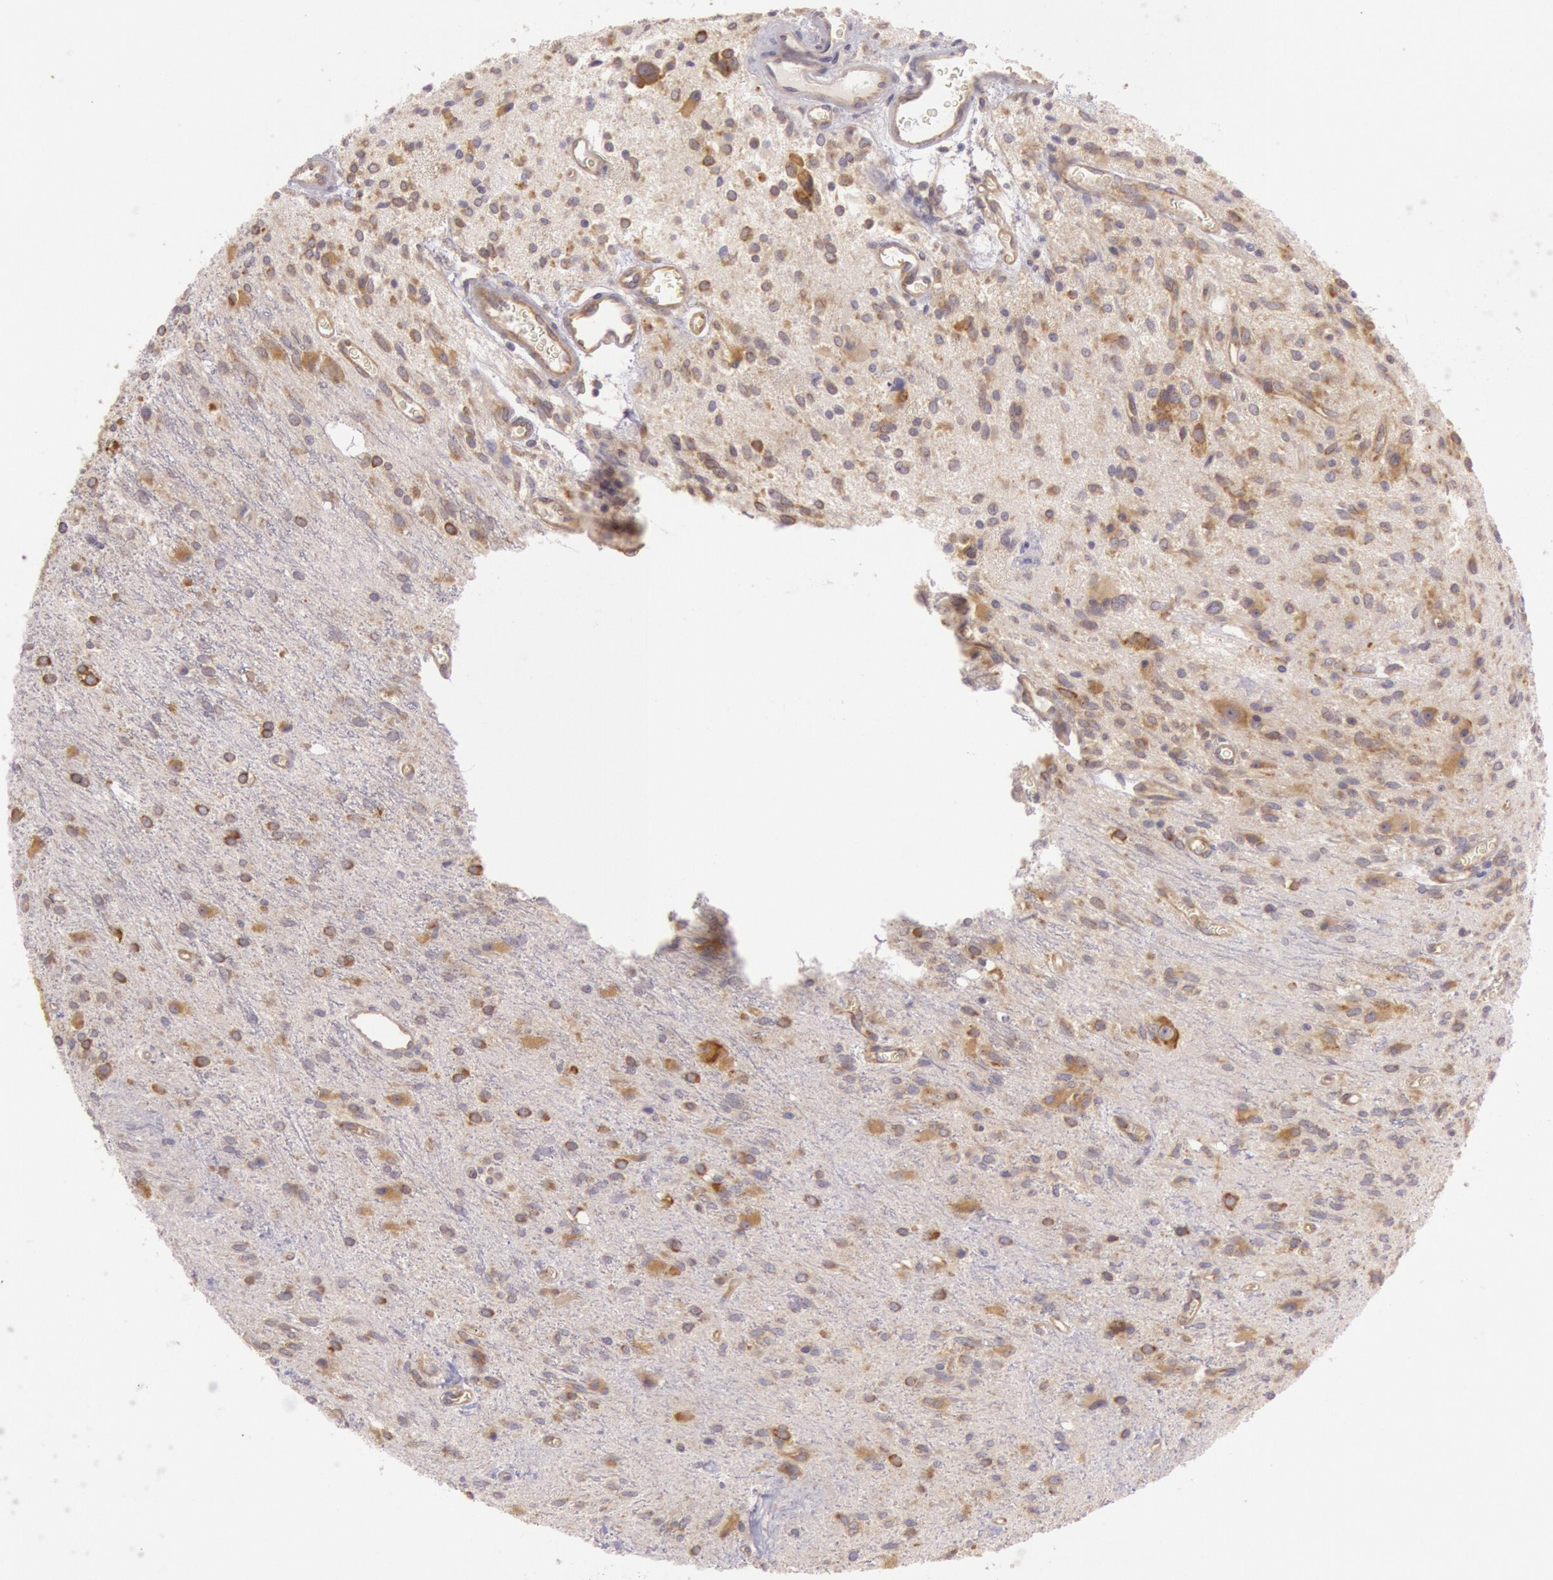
{"staining": {"intensity": "moderate", "quantity": "25%-75%", "location": "cytoplasmic/membranous"}, "tissue": "glioma", "cell_type": "Tumor cells", "image_type": "cancer", "snomed": [{"axis": "morphology", "description": "Glioma, malignant, Low grade"}, {"axis": "topography", "description": "Brain"}], "caption": "Glioma stained with immunohistochemistry (IHC) demonstrates moderate cytoplasmic/membranous expression in about 25%-75% of tumor cells. Nuclei are stained in blue.", "gene": "CHUK", "patient": {"sex": "female", "age": 15}}